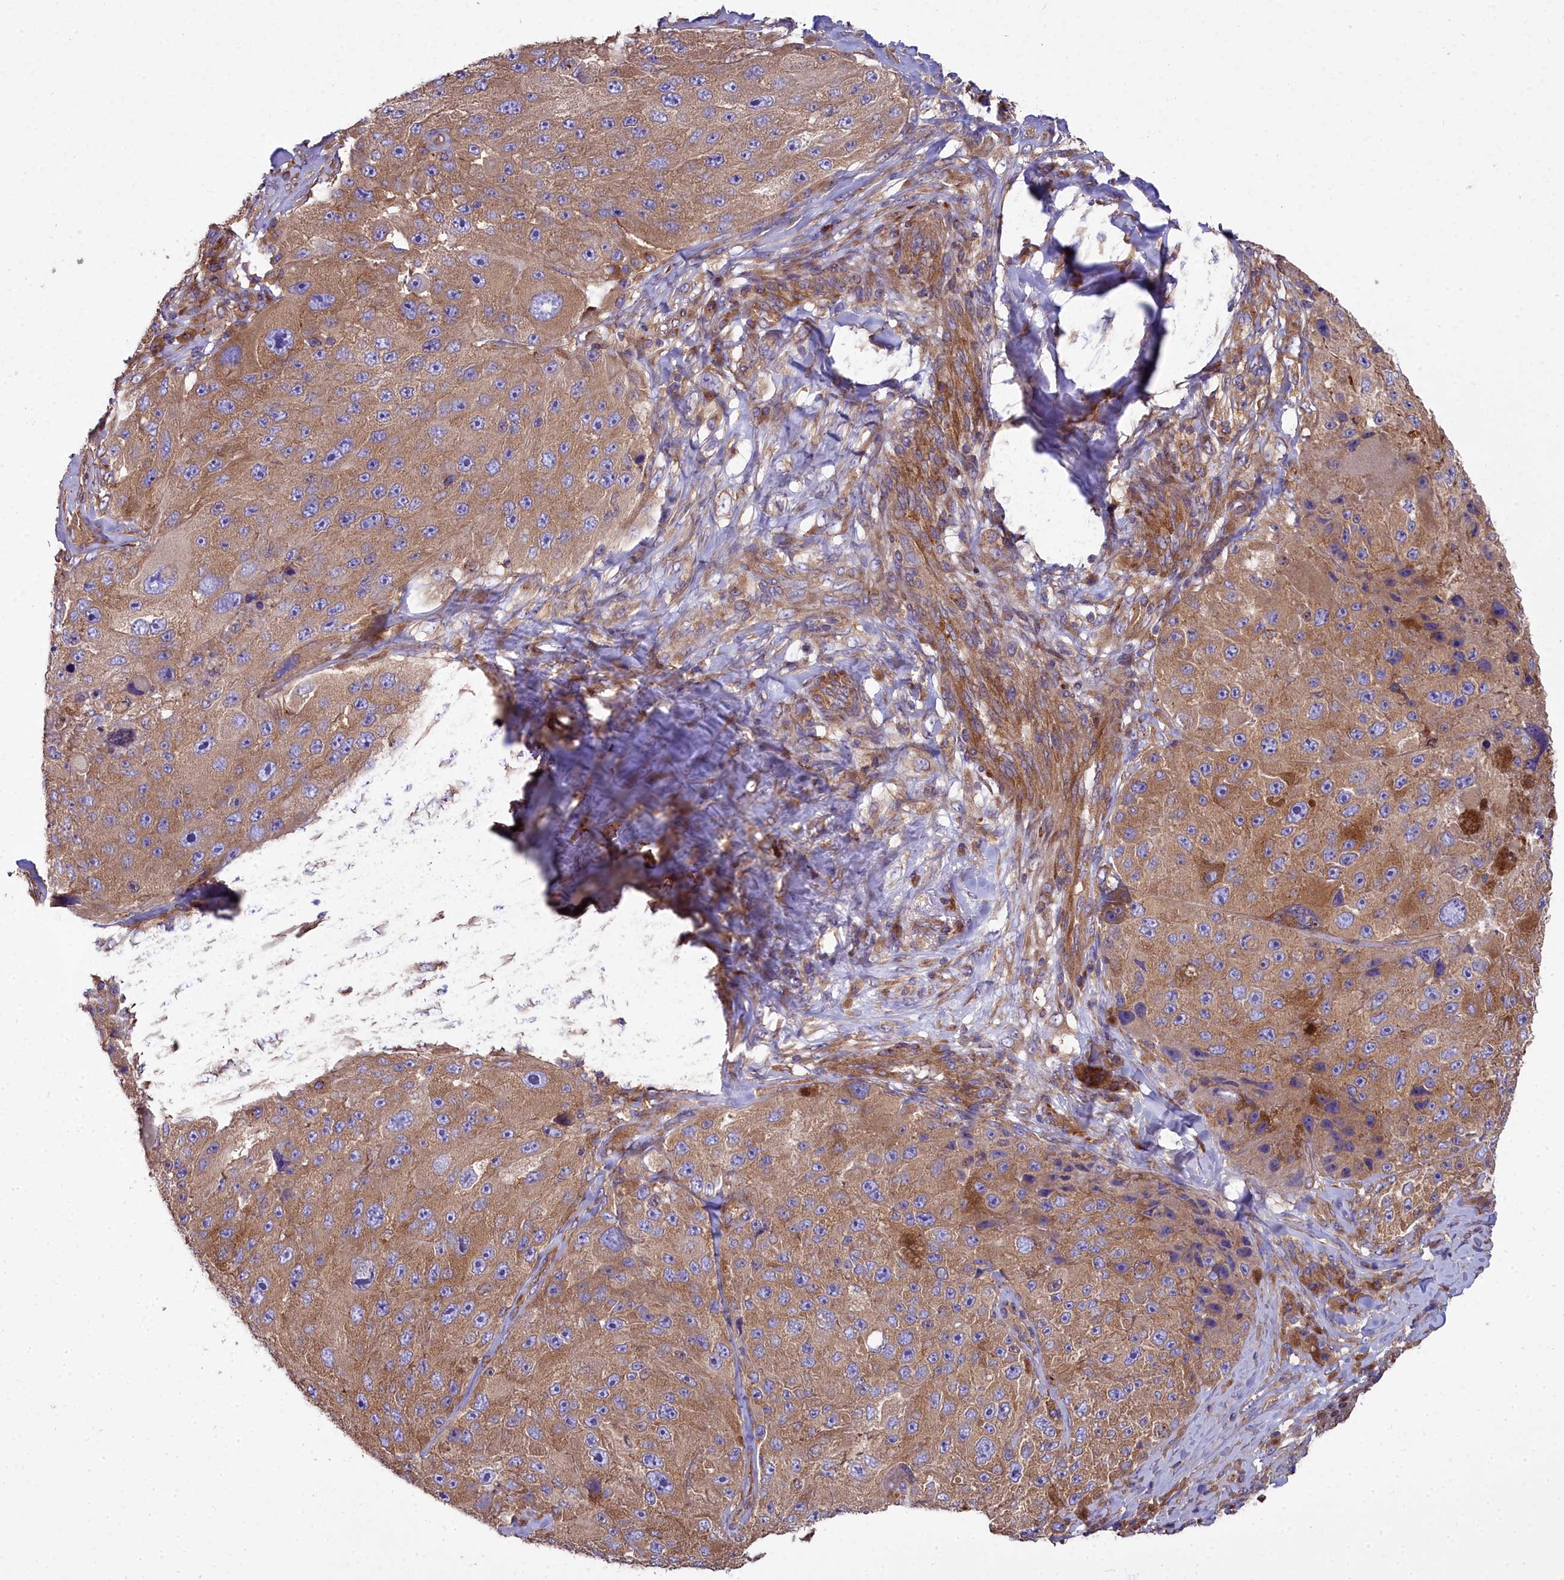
{"staining": {"intensity": "moderate", "quantity": ">75%", "location": "cytoplasmic/membranous"}, "tissue": "melanoma", "cell_type": "Tumor cells", "image_type": "cancer", "snomed": [{"axis": "morphology", "description": "Malignant melanoma, Metastatic site"}, {"axis": "topography", "description": "Lymph node"}], "caption": "Immunohistochemical staining of melanoma reveals medium levels of moderate cytoplasmic/membranous positivity in about >75% of tumor cells.", "gene": "DCTN3", "patient": {"sex": "male", "age": 62}}